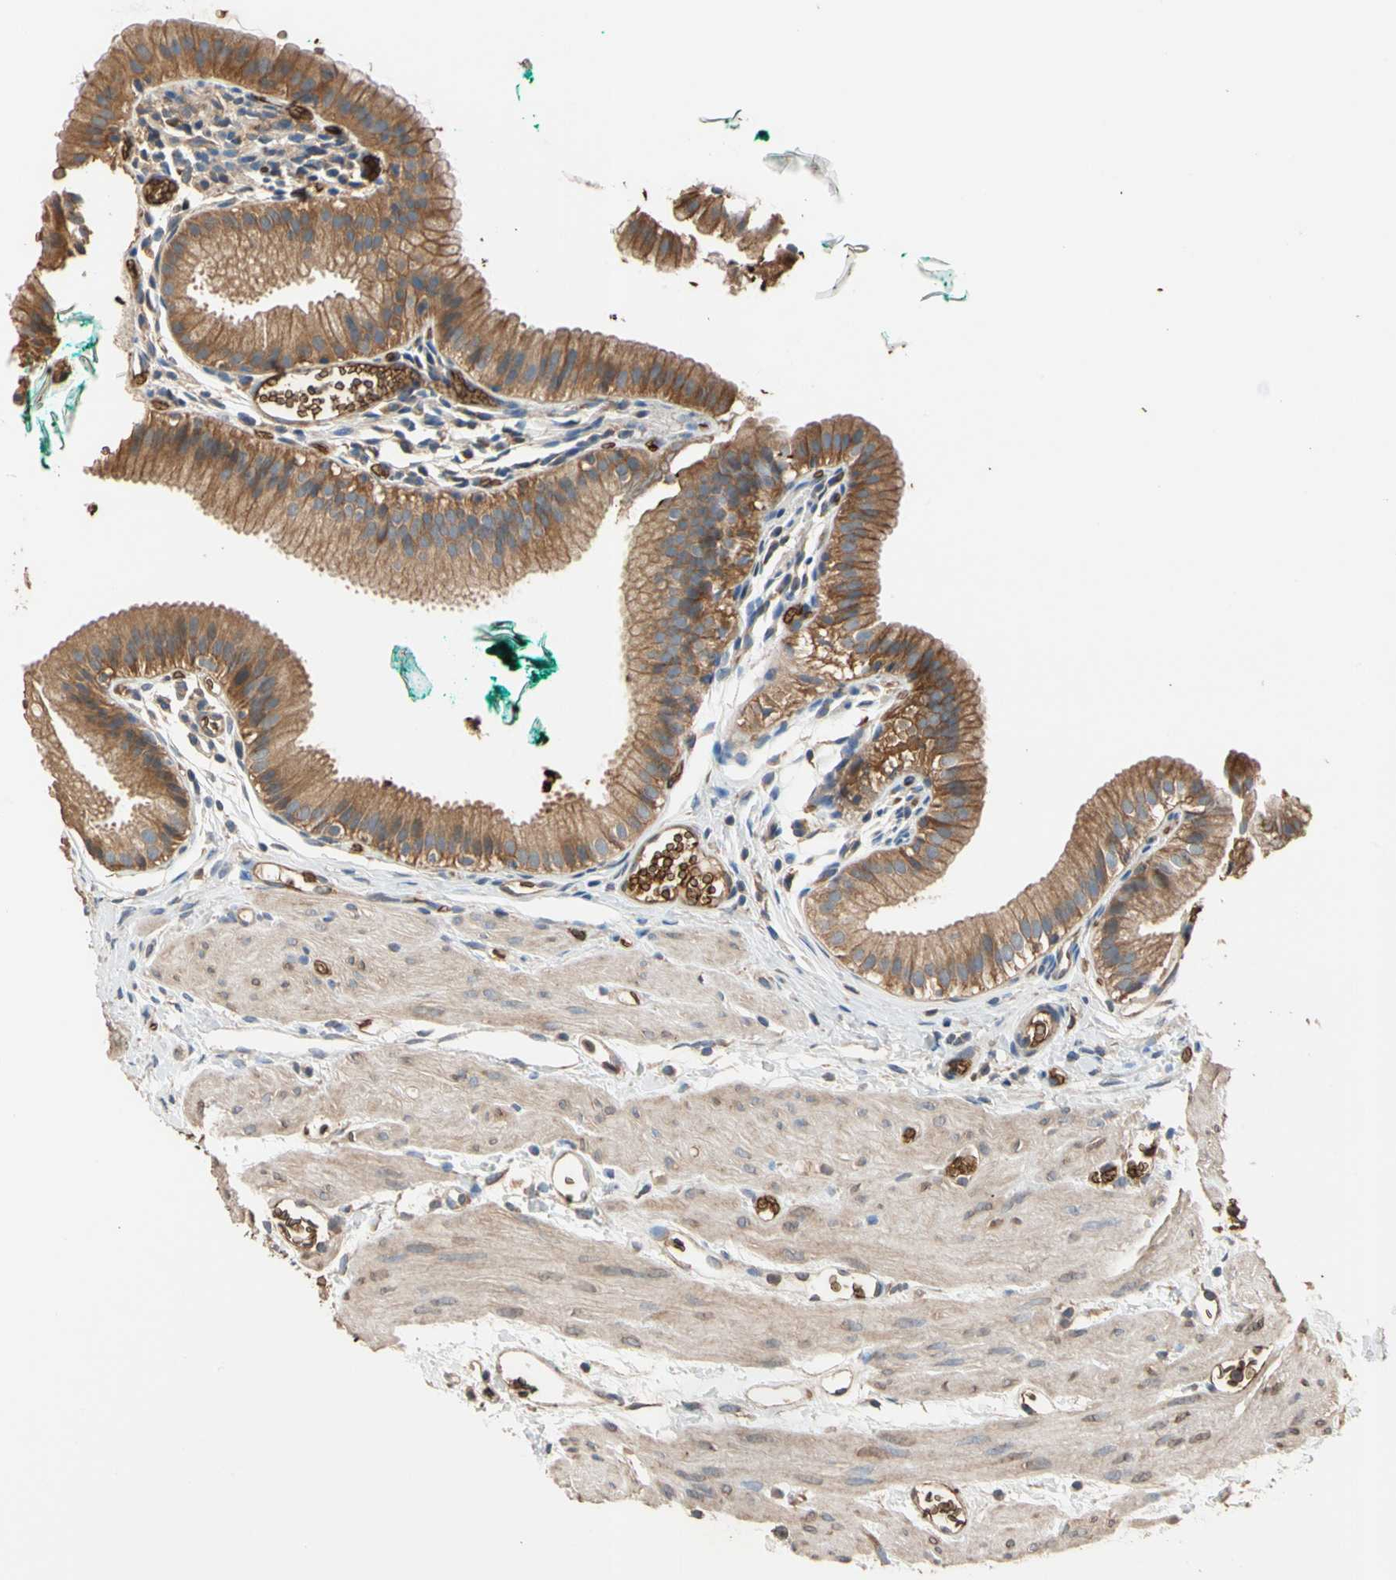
{"staining": {"intensity": "strong", "quantity": ">75%", "location": "cytoplasmic/membranous"}, "tissue": "gallbladder", "cell_type": "Glandular cells", "image_type": "normal", "snomed": [{"axis": "morphology", "description": "Normal tissue, NOS"}, {"axis": "topography", "description": "Gallbladder"}], "caption": "Immunohistochemical staining of unremarkable gallbladder reveals high levels of strong cytoplasmic/membranous positivity in approximately >75% of glandular cells.", "gene": "RIOK2", "patient": {"sex": "female", "age": 26}}